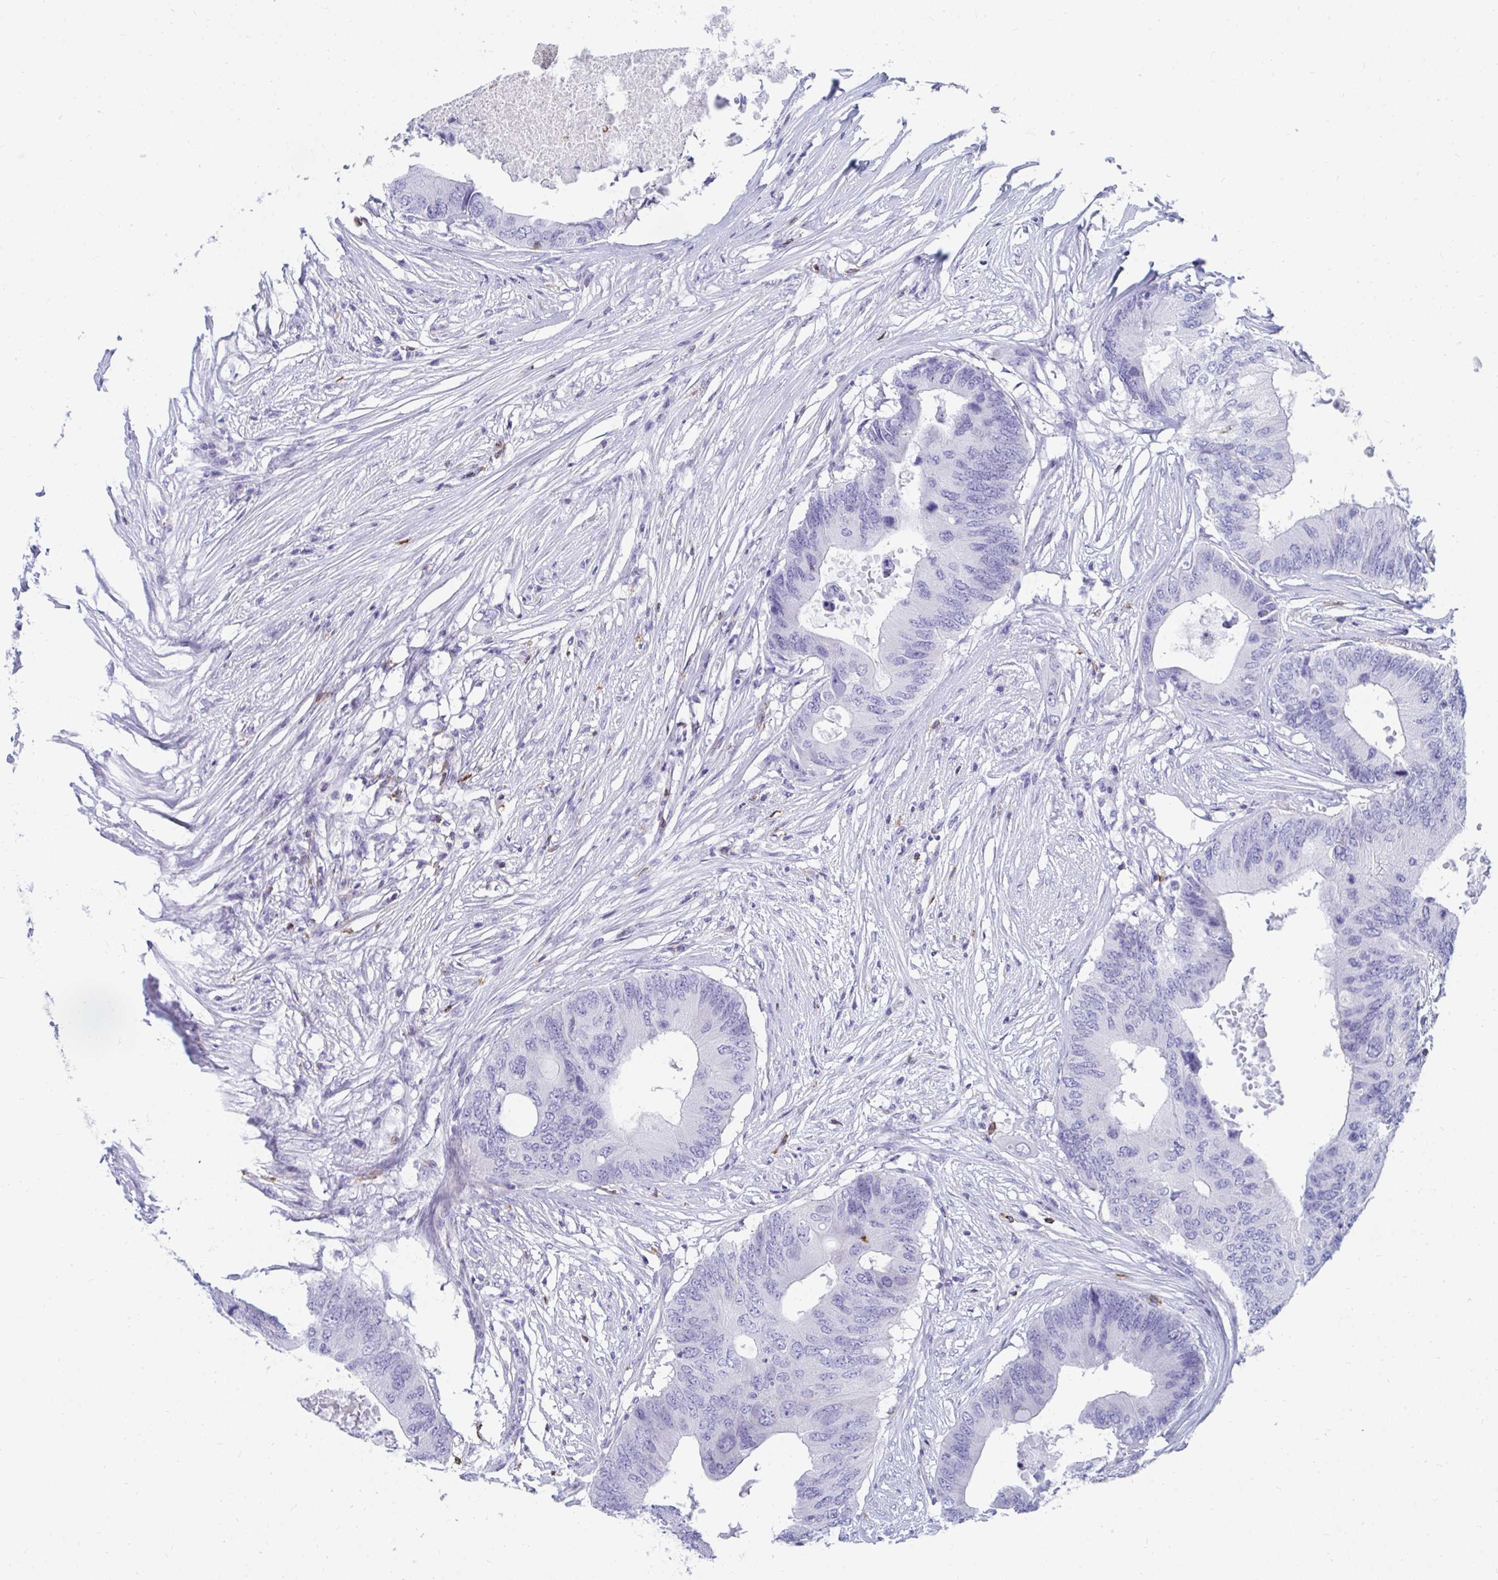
{"staining": {"intensity": "negative", "quantity": "none", "location": "none"}, "tissue": "colorectal cancer", "cell_type": "Tumor cells", "image_type": "cancer", "snomed": [{"axis": "morphology", "description": "Adenocarcinoma, NOS"}, {"axis": "topography", "description": "Colon"}], "caption": "Histopathology image shows no protein staining in tumor cells of colorectal adenocarcinoma tissue.", "gene": "CD7", "patient": {"sex": "male", "age": 71}}